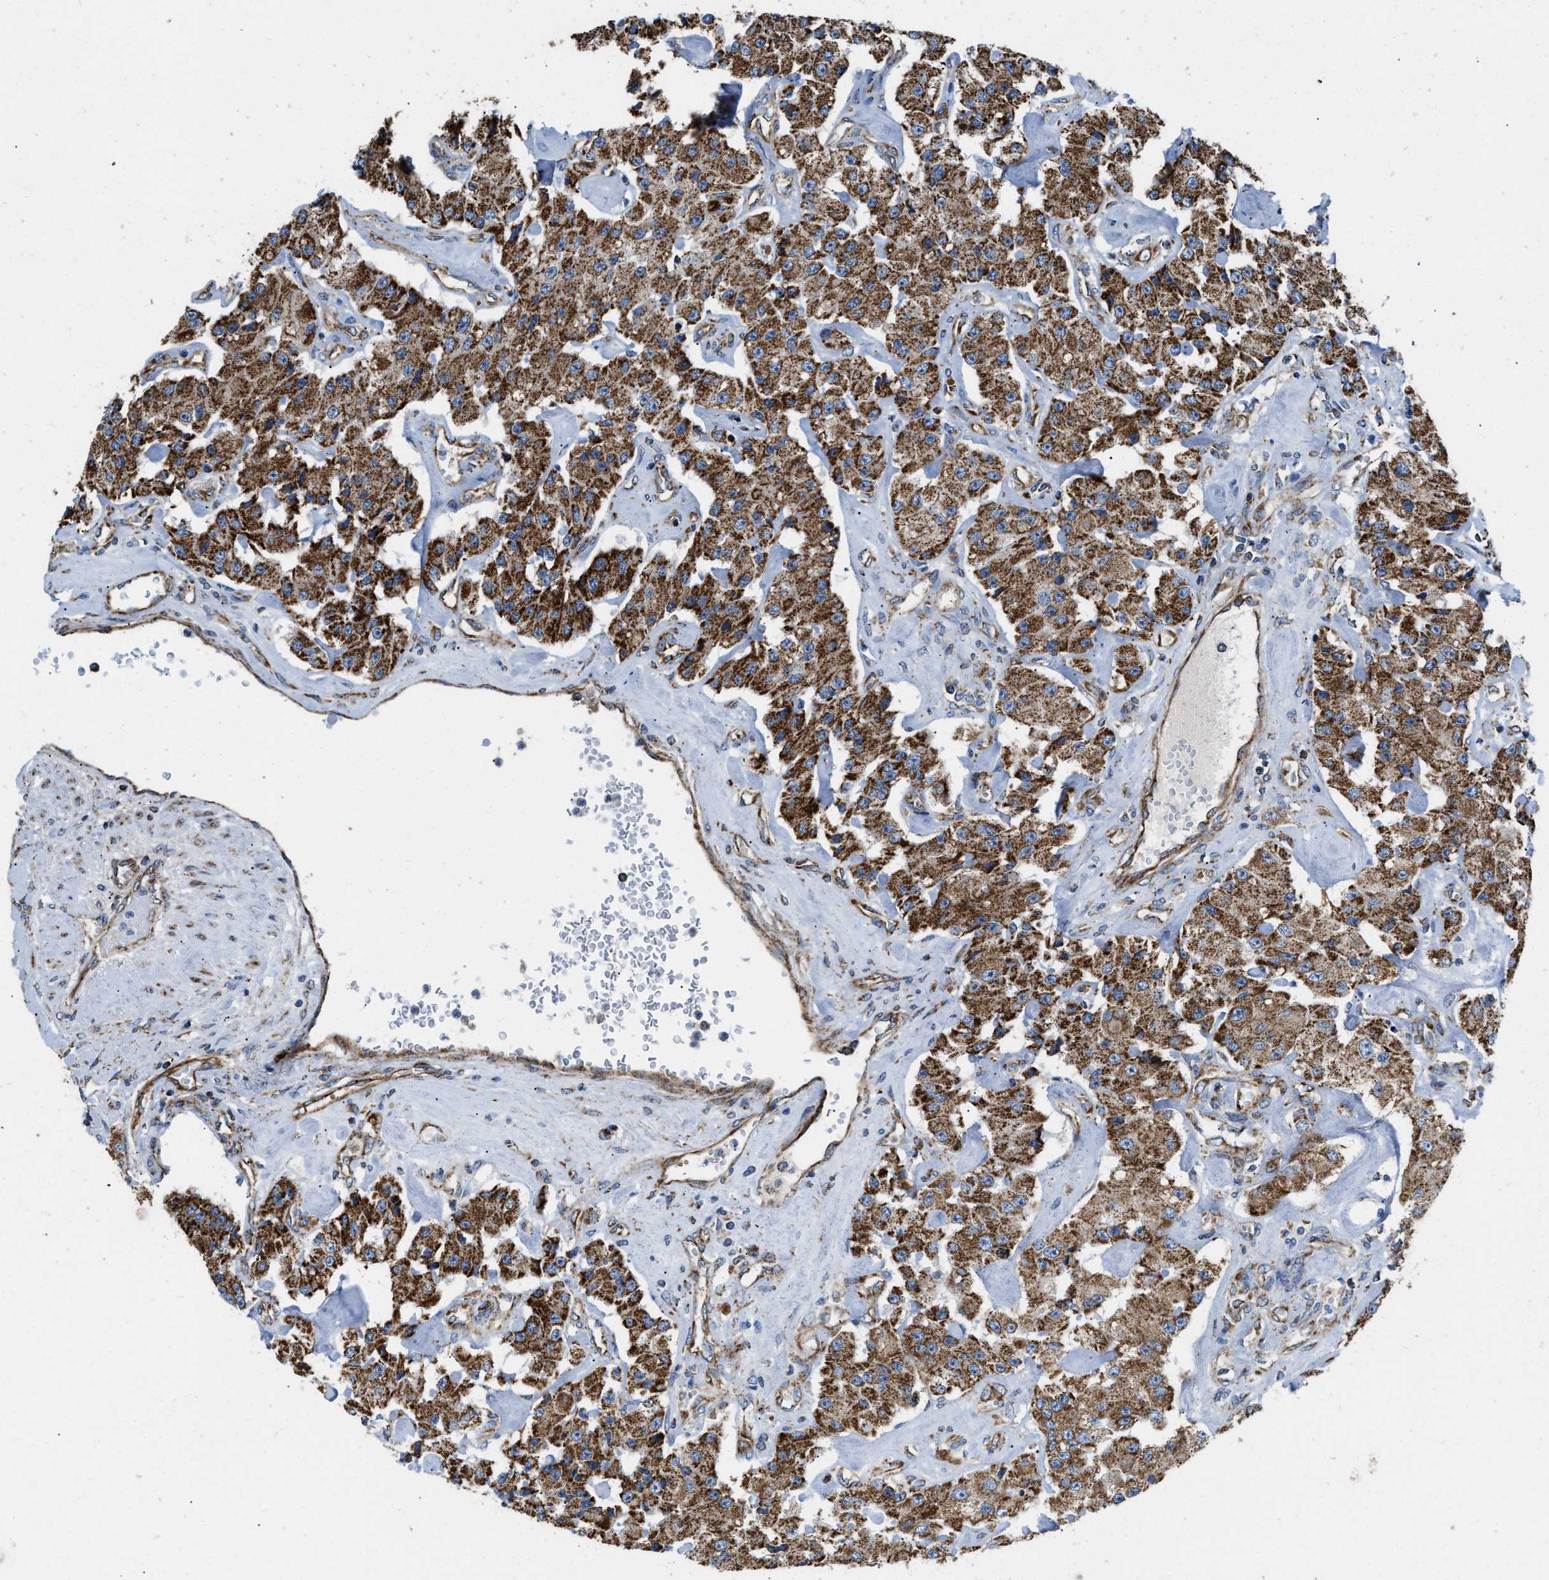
{"staining": {"intensity": "strong", "quantity": ">75%", "location": "cytoplasmic/membranous"}, "tissue": "carcinoid", "cell_type": "Tumor cells", "image_type": "cancer", "snomed": [{"axis": "morphology", "description": "Carcinoid, malignant, NOS"}, {"axis": "topography", "description": "Pancreas"}], "caption": "DAB (3,3'-diaminobenzidine) immunohistochemical staining of carcinoid displays strong cytoplasmic/membranous protein staining in approximately >75% of tumor cells.", "gene": "STK33", "patient": {"sex": "male", "age": 41}}